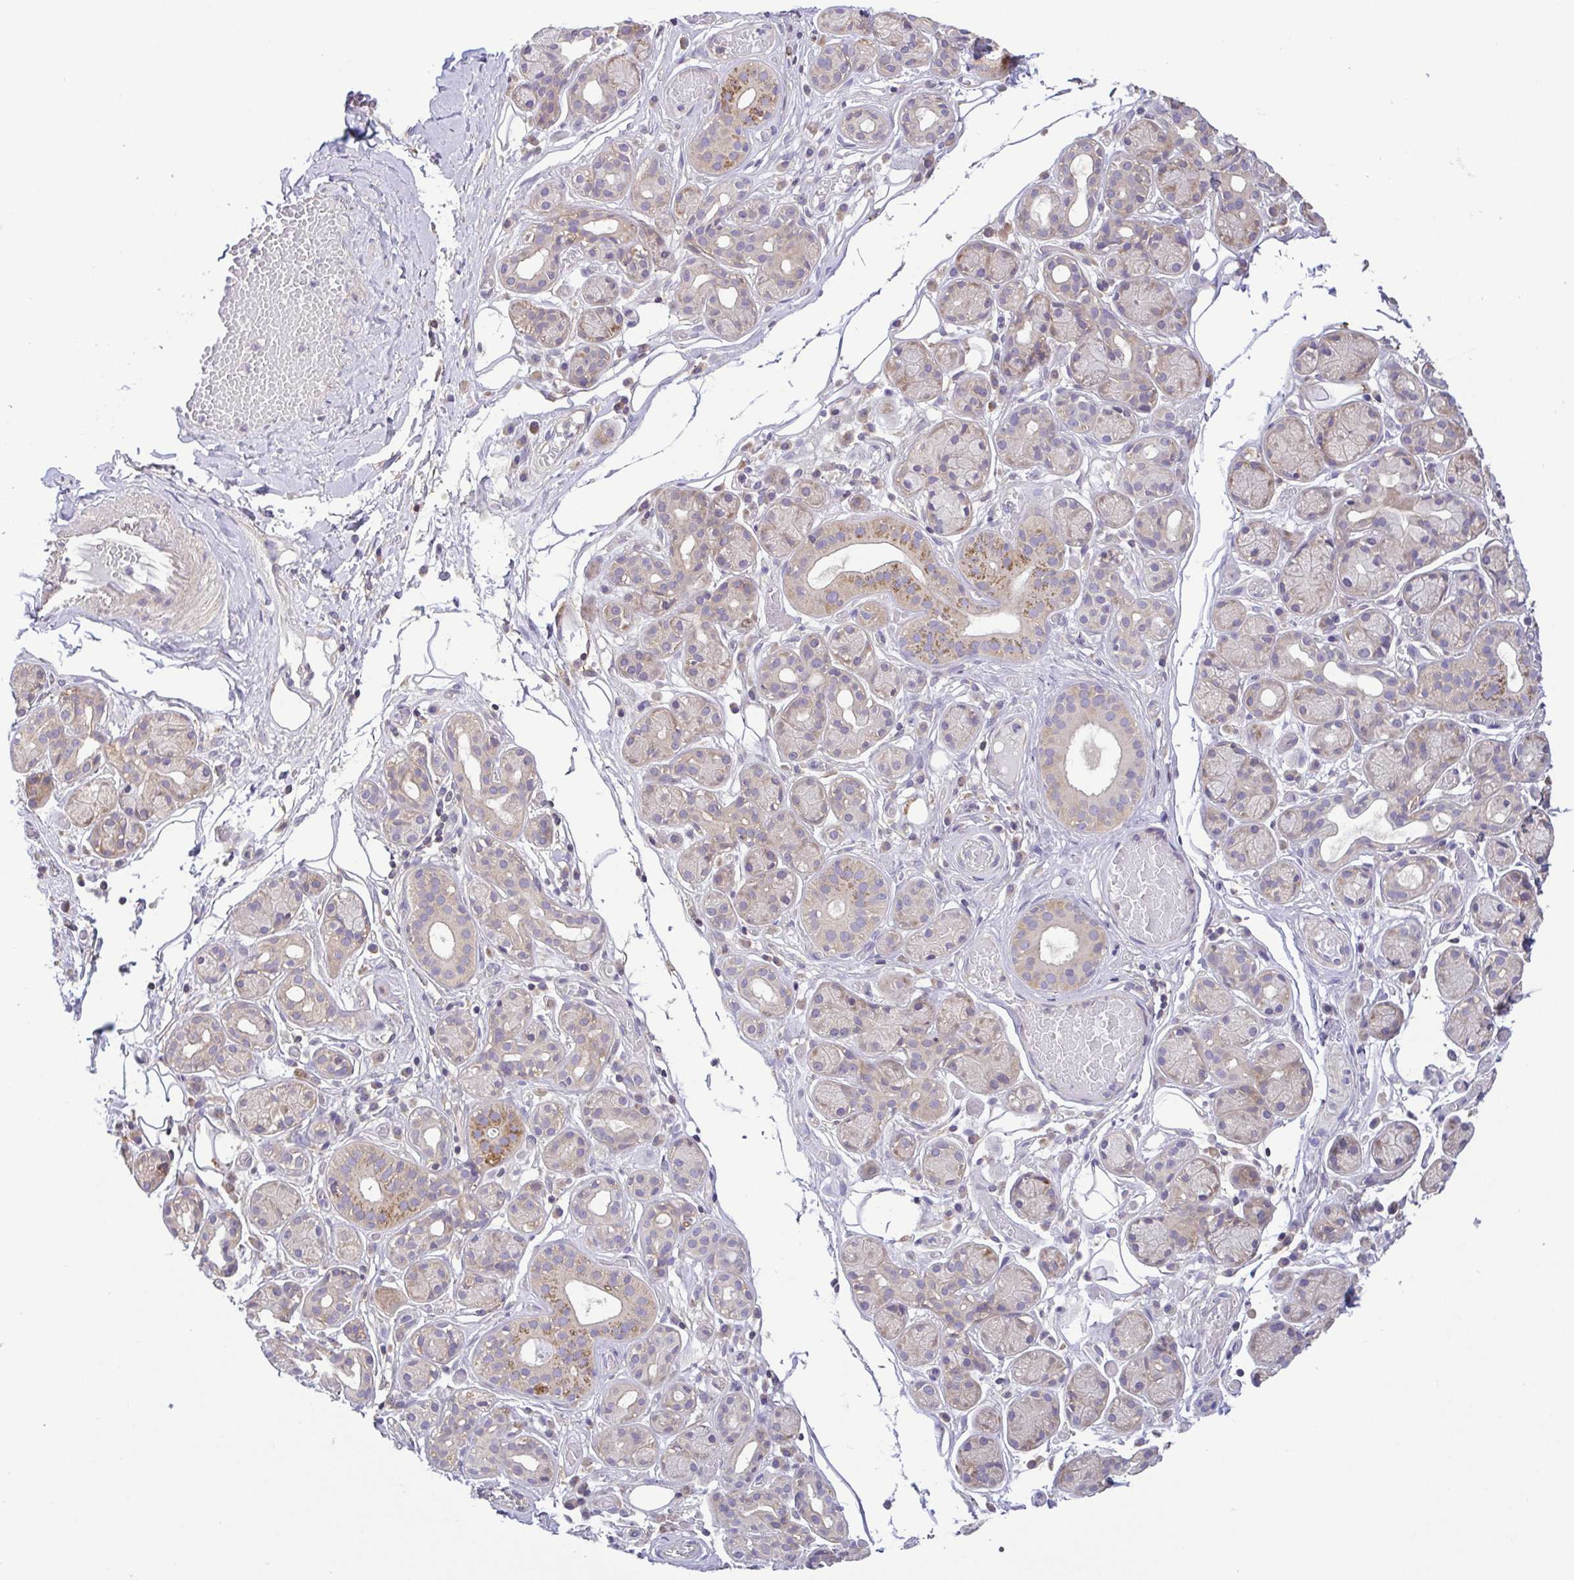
{"staining": {"intensity": "moderate", "quantity": "25%-75%", "location": "cytoplasmic/membranous"}, "tissue": "salivary gland", "cell_type": "Glandular cells", "image_type": "normal", "snomed": [{"axis": "morphology", "description": "Normal tissue, NOS"}, {"axis": "topography", "description": "Salivary gland"}, {"axis": "topography", "description": "Peripheral nerve tissue"}], "caption": "Moderate cytoplasmic/membranous expression is identified in approximately 25%-75% of glandular cells in benign salivary gland.", "gene": "LMF2", "patient": {"sex": "male", "age": 71}}